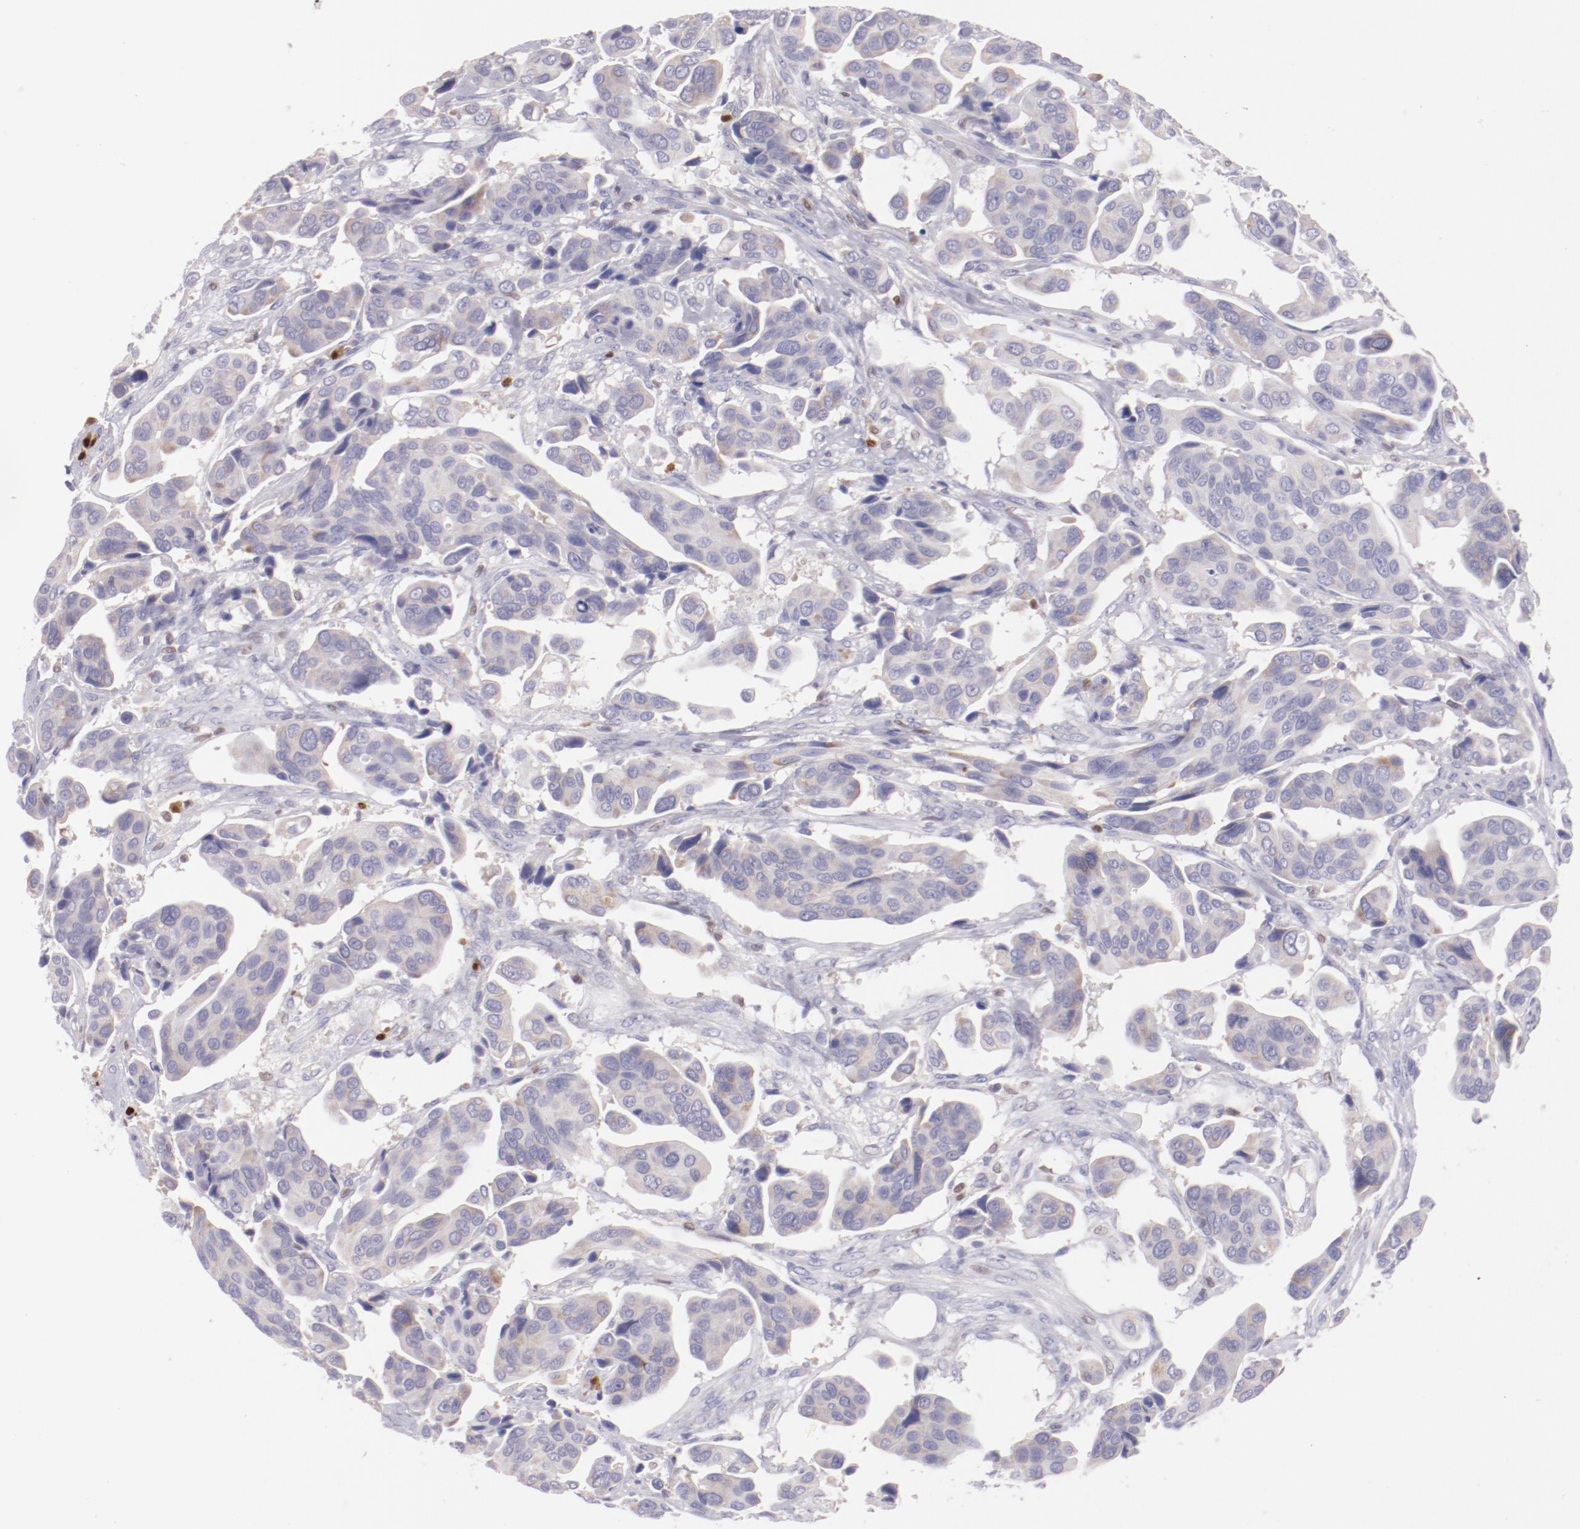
{"staining": {"intensity": "negative", "quantity": "none", "location": "none"}, "tissue": "urothelial cancer", "cell_type": "Tumor cells", "image_type": "cancer", "snomed": [{"axis": "morphology", "description": "Adenocarcinoma, NOS"}, {"axis": "topography", "description": "Urinary bladder"}], "caption": "An immunohistochemistry histopathology image of adenocarcinoma is shown. There is no staining in tumor cells of adenocarcinoma. (DAB immunohistochemistry with hematoxylin counter stain).", "gene": "IRF8", "patient": {"sex": "male", "age": 61}}